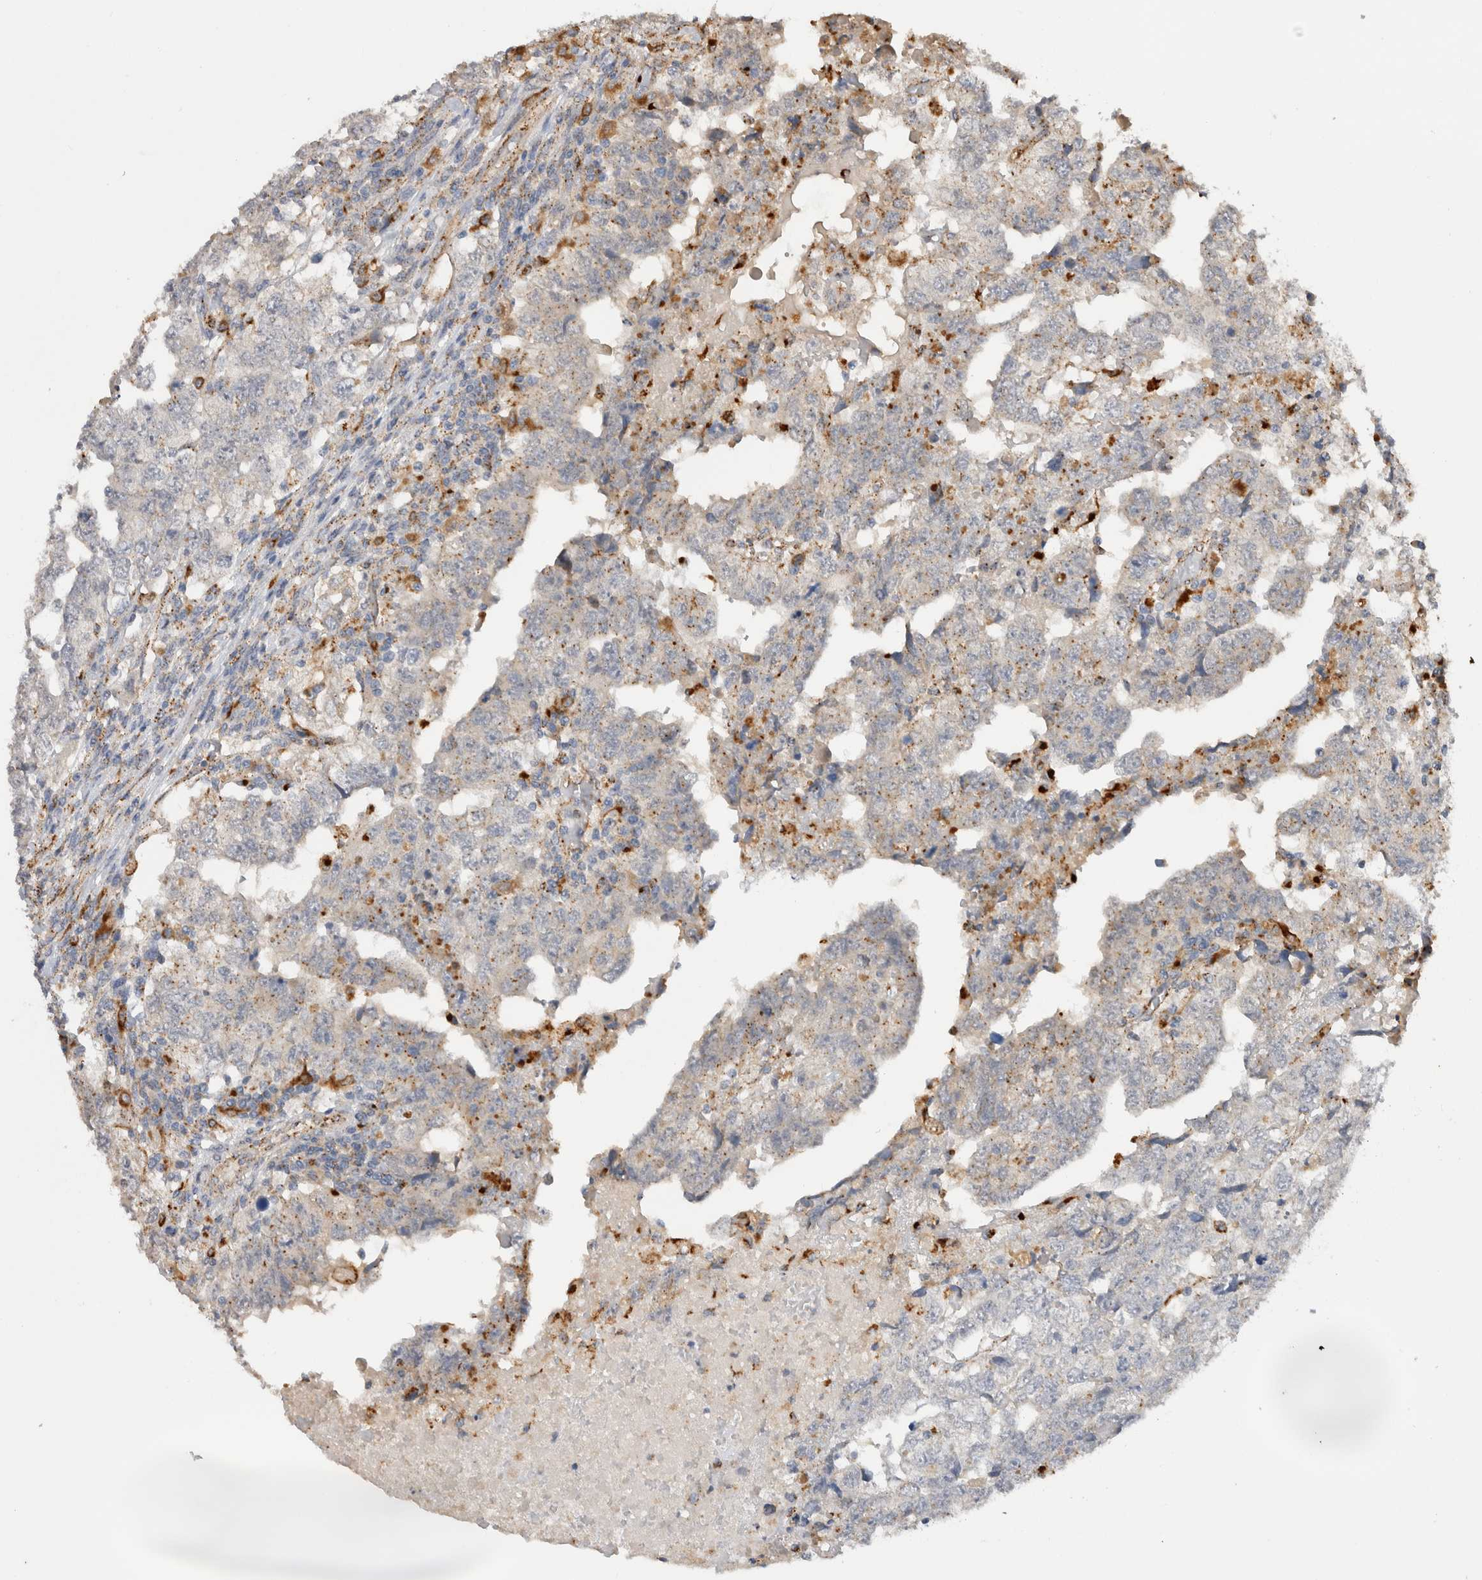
{"staining": {"intensity": "moderate", "quantity": "<25%", "location": "cytoplasmic/membranous"}, "tissue": "testis cancer", "cell_type": "Tumor cells", "image_type": "cancer", "snomed": [{"axis": "morphology", "description": "Carcinoma, Embryonal, NOS"}, {"axis": "topography", "description": "Testis"}], "caption": "Immunohistochemical staining of testis embryonal carcinoma displays low levels of moderate cytoplasmic/membranous positivity in about <25% of tumor cells.", "gene": "GNS", "patient": {"sex": "male", "age": 36}}